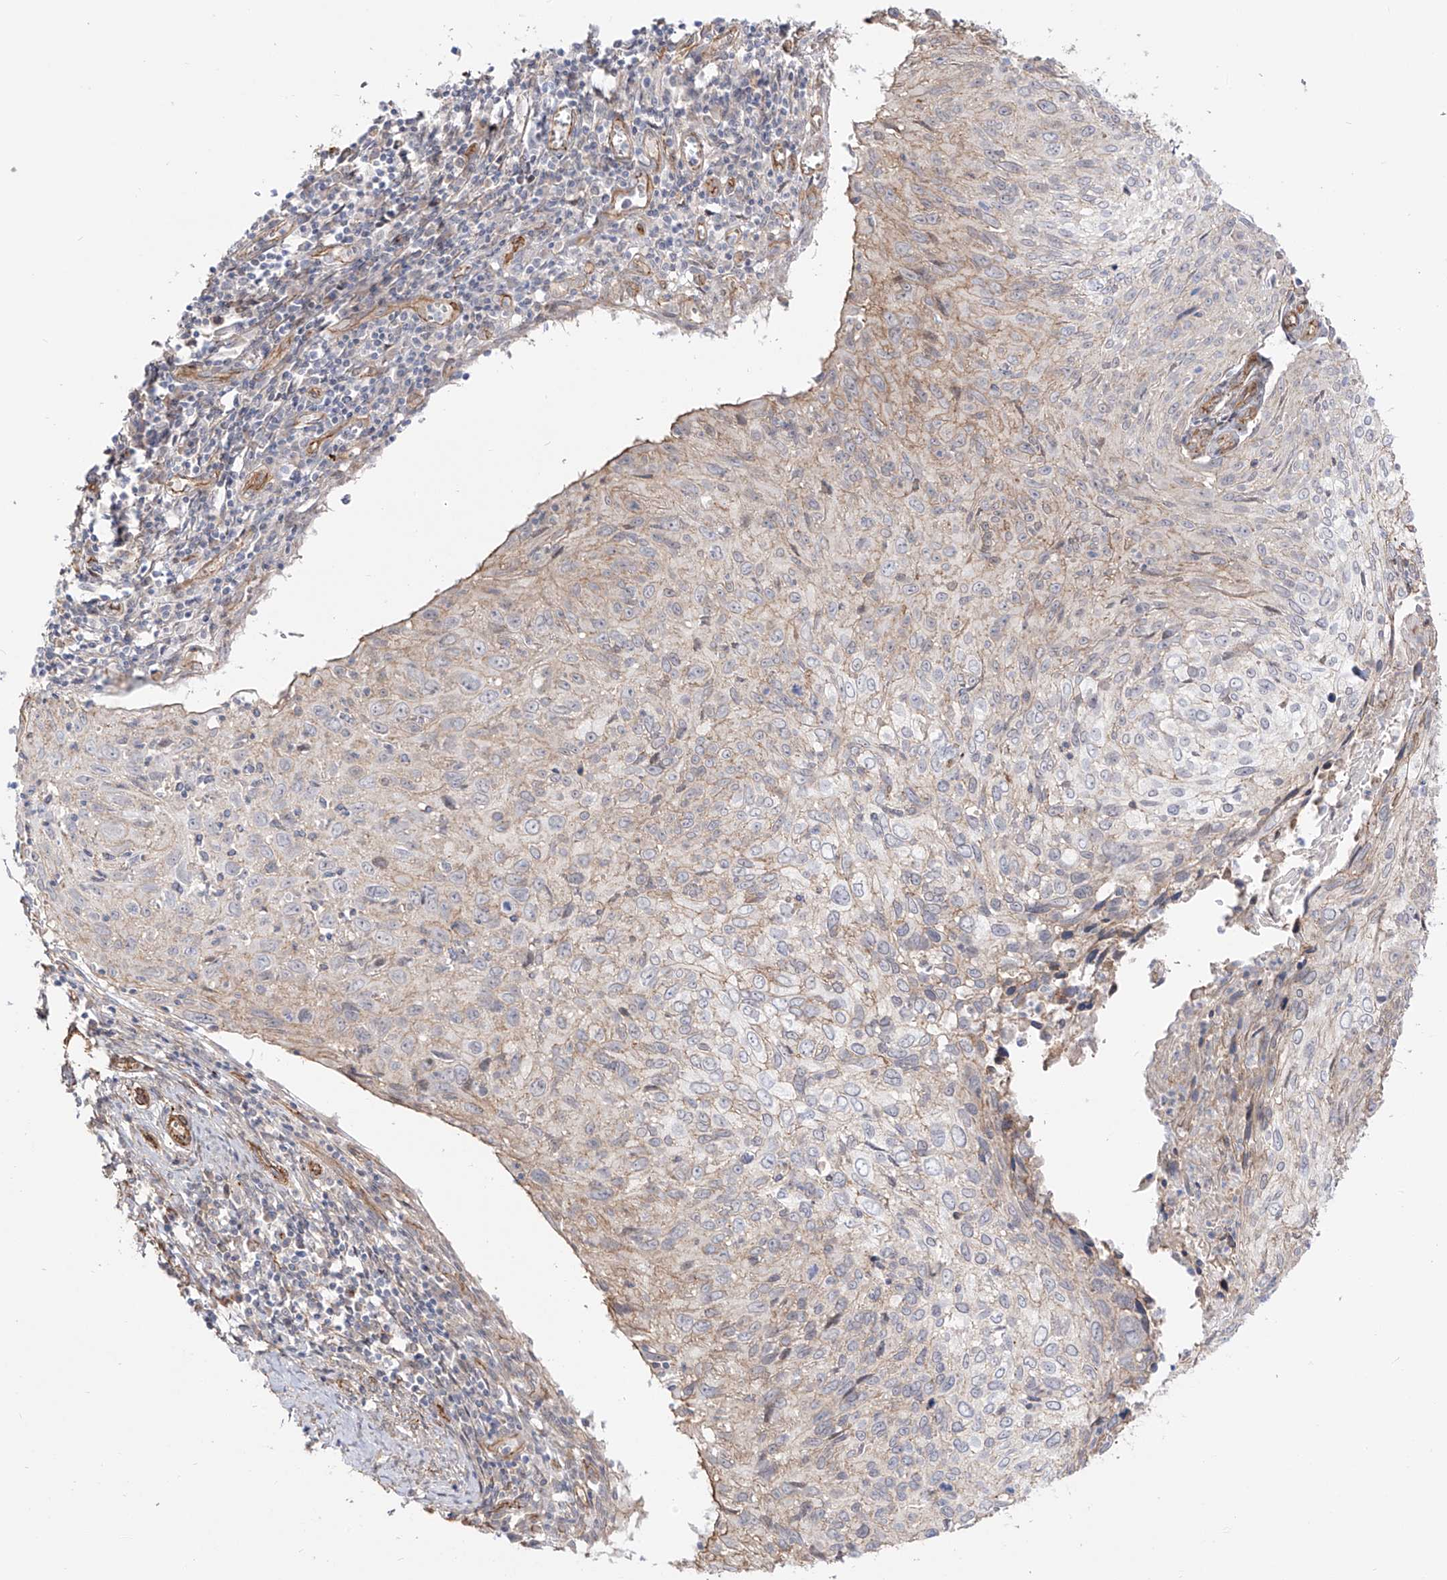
{"staining": {"intensity": "weak", "quantity": "<25%", "location": "cytoplasmic/membranous"}, "tissue": "cervical cancer", "cell_type": "Tumor cells", "image_type": "cancer", "snomed": [{"axis": "morphology", "description": "Squamous cell carcinoma, NOS"}, {"axis": "topography", "description": "Cervix"}], "caption": "High power microscopy image of an IHC image of cervical cancer, revealing no significant positivity in tumor cells.", "gene": "ZNF180", "patient": {"sex": "female", "age": 51}}